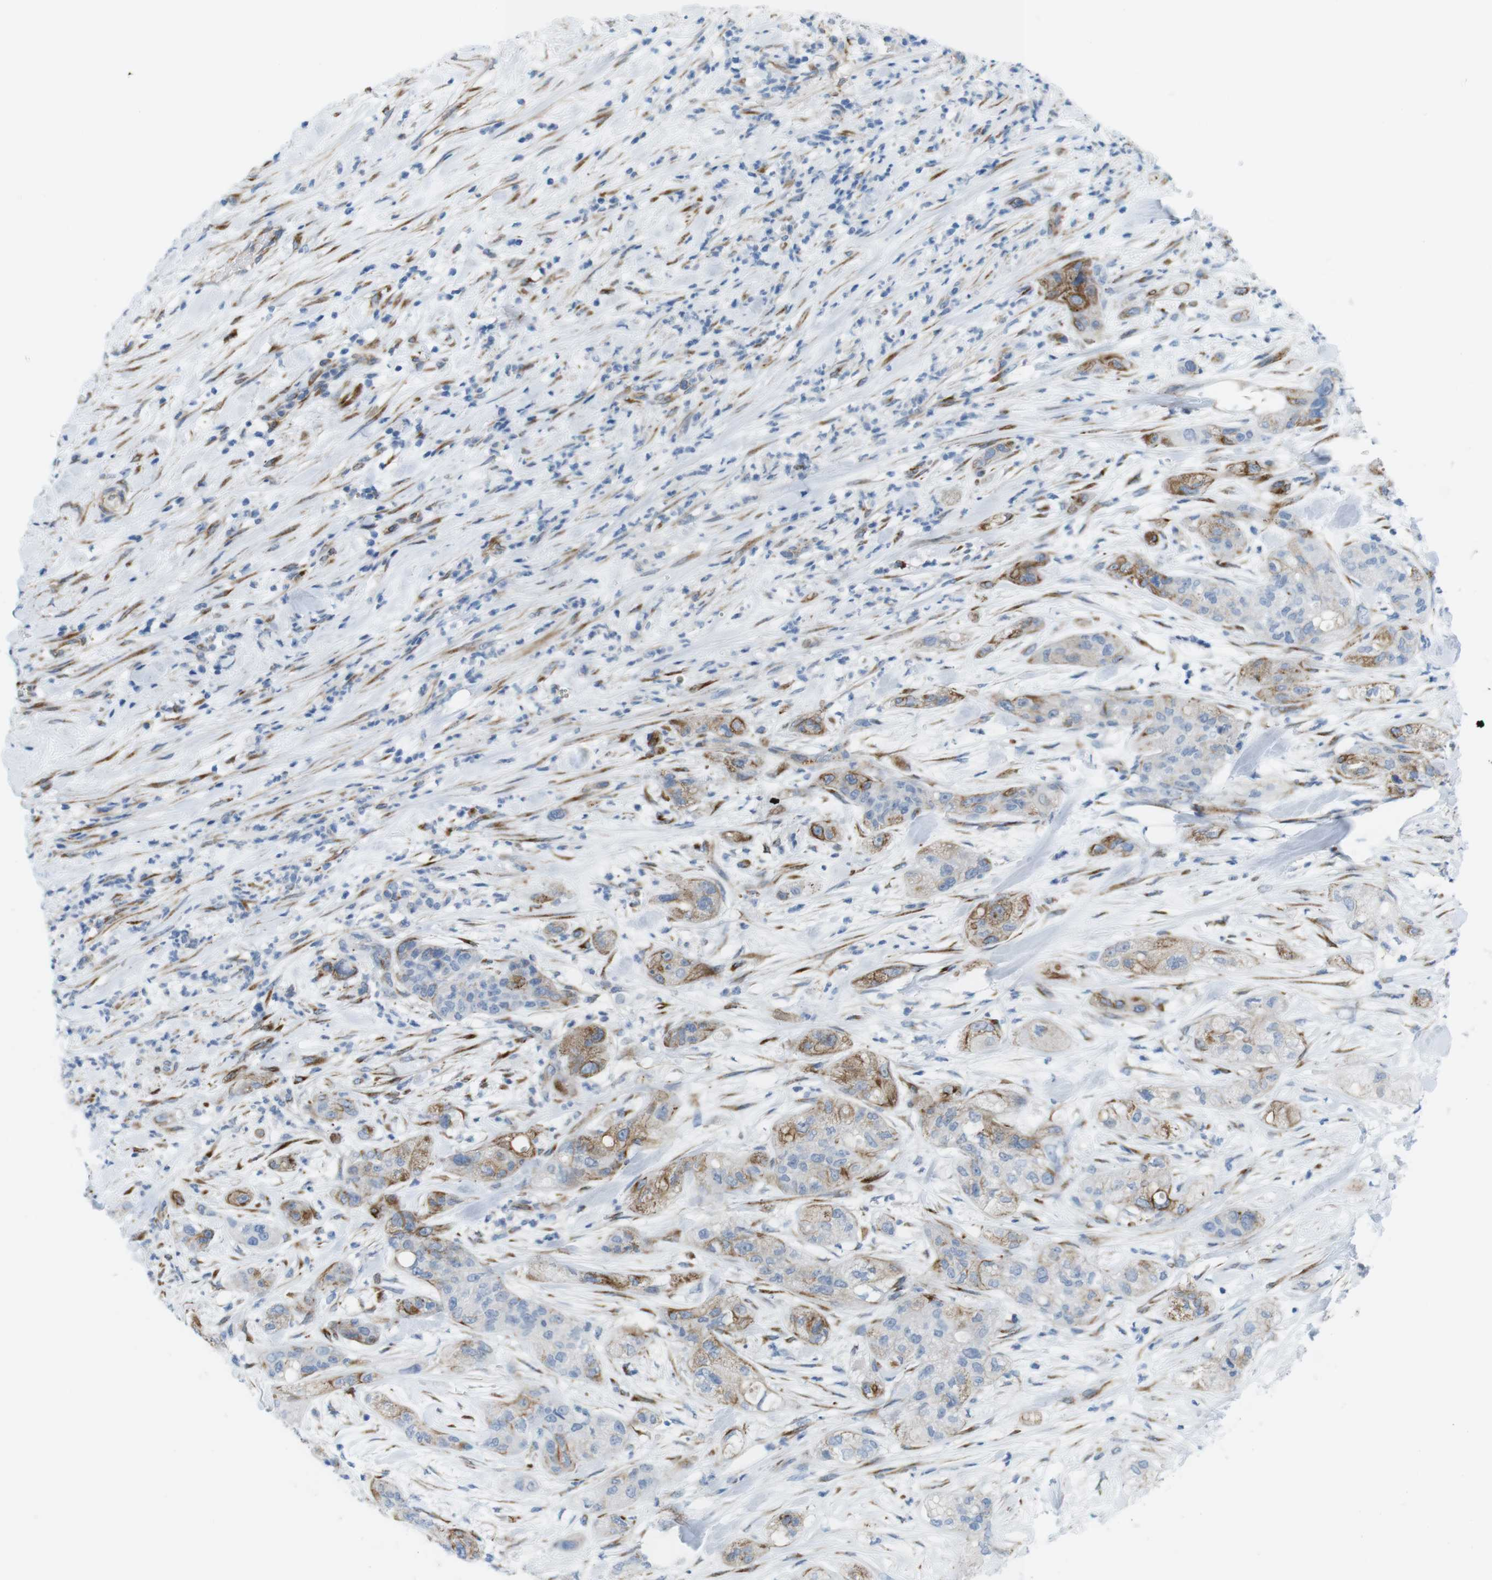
{"staining": {"intensity": "moderate", "quantity": "25%-75%", "location": "cytoplasmic/membranous"}, "tissue": "pancreatic cancer", "cell_type": "Tumor cells", "image_type": "cancer", "snomed": [{"axis": "morphology", "description": "Adenocarcinoma, NOS"}, {"axis": "topography", "description": "Pancreas"}], "caption": "This photomicrograph demonstrates pancreatic cancer stained with IHC to label a protein in brown. The cytoplasmic/membranous of tumor cells show moderate positivity for the protein. Nuclei are counter-stained blue.", "gene": "MYH9", "patient": {"sex": "female", "age": 78}}